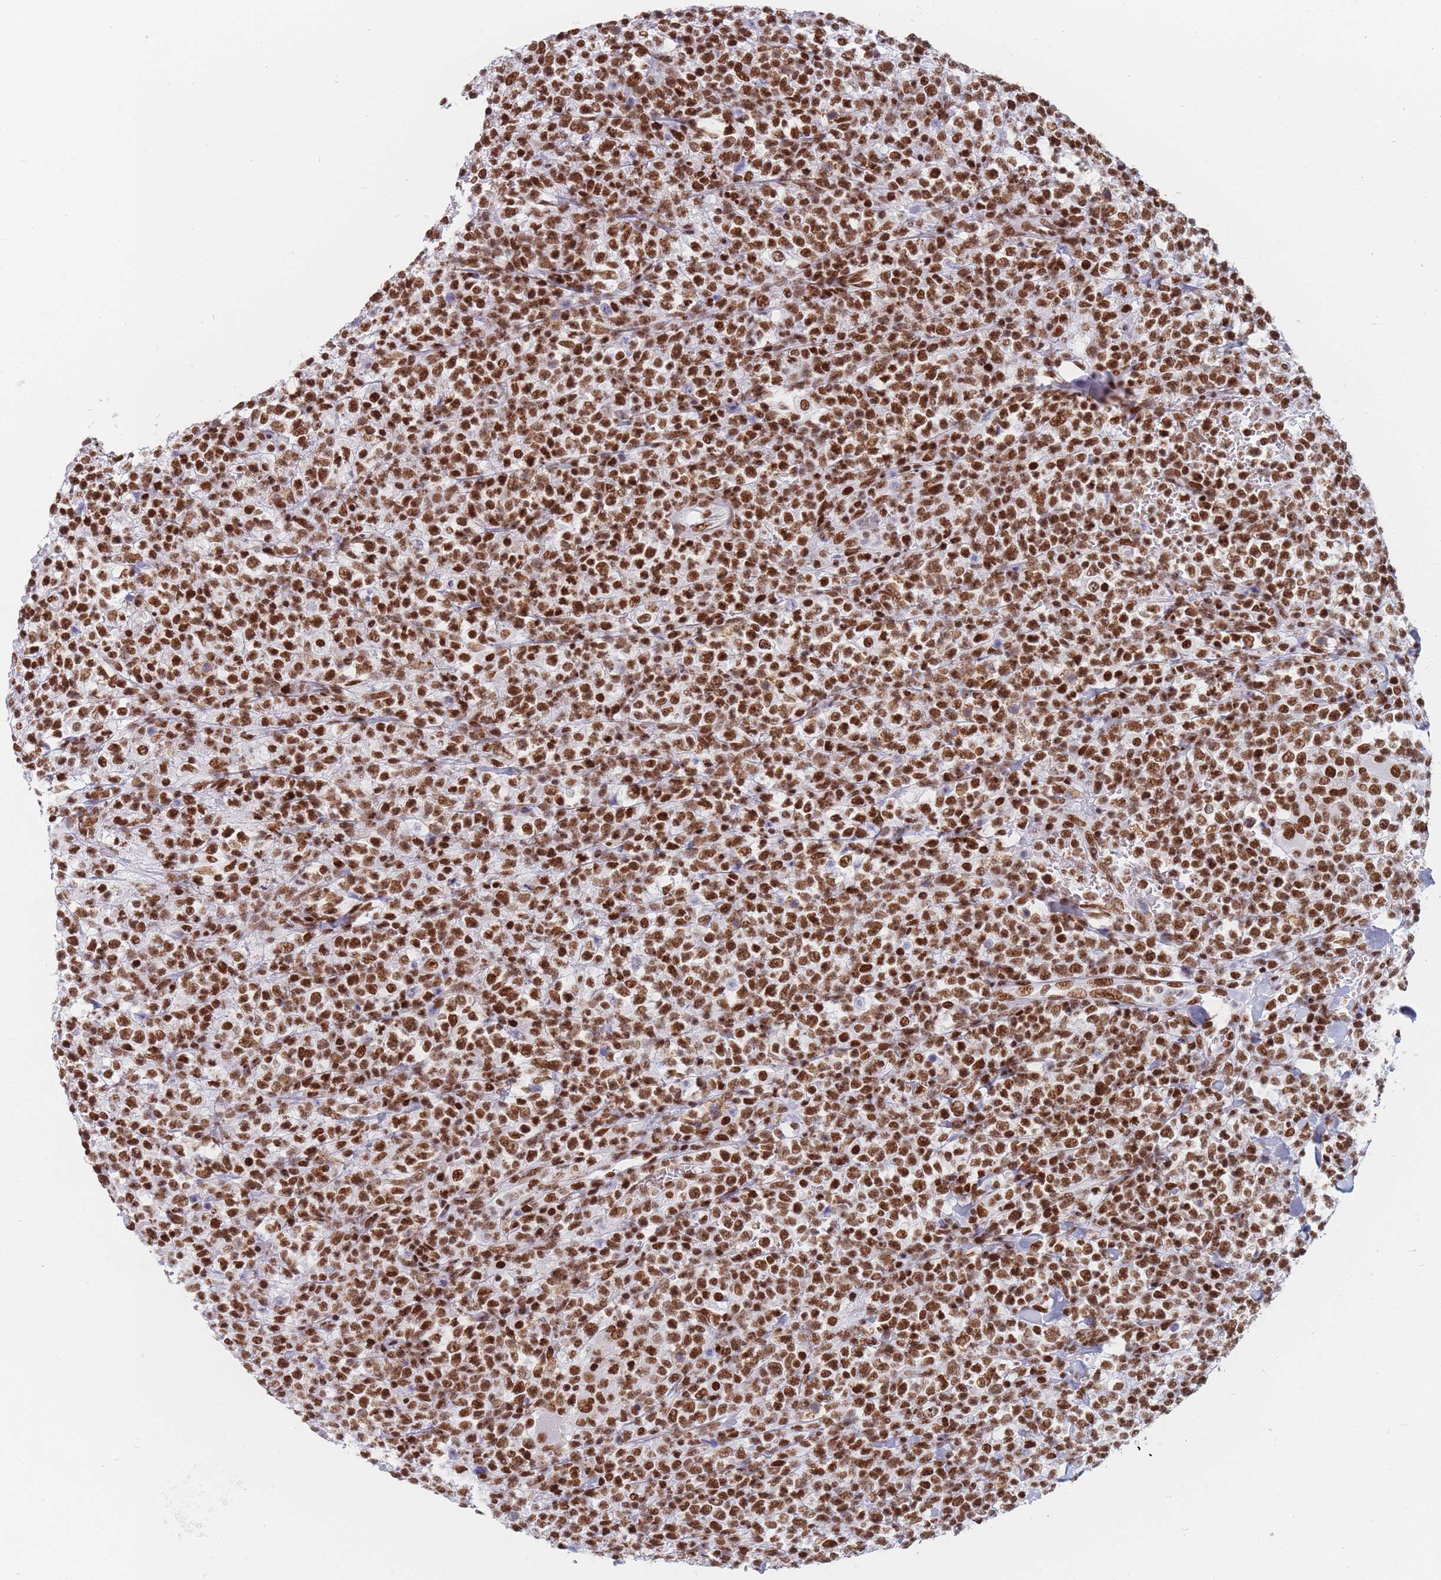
{"staining": {"intensity": "strong", "quantity": ">75%", "location": "nuclear"}, "tissue": "lymphoma", "cell_type": "Tumor cells", "image_type": "cancer", "snomed": [{"axis": "morphology", "description": "Malignant lymphoma, non-Hodgkin's type, High grade"}, {"axis": "topography", "description": "Colon"}], "caption": "Immunohistochemical staining of human high-grade malignant lymphoma, non-Hodgkin's type reveals high levels of strong nuclear protein staining in about >75% of tumor cells.", "gene": "SAFB2", "patient": {"sex": "female", "age": 53}}